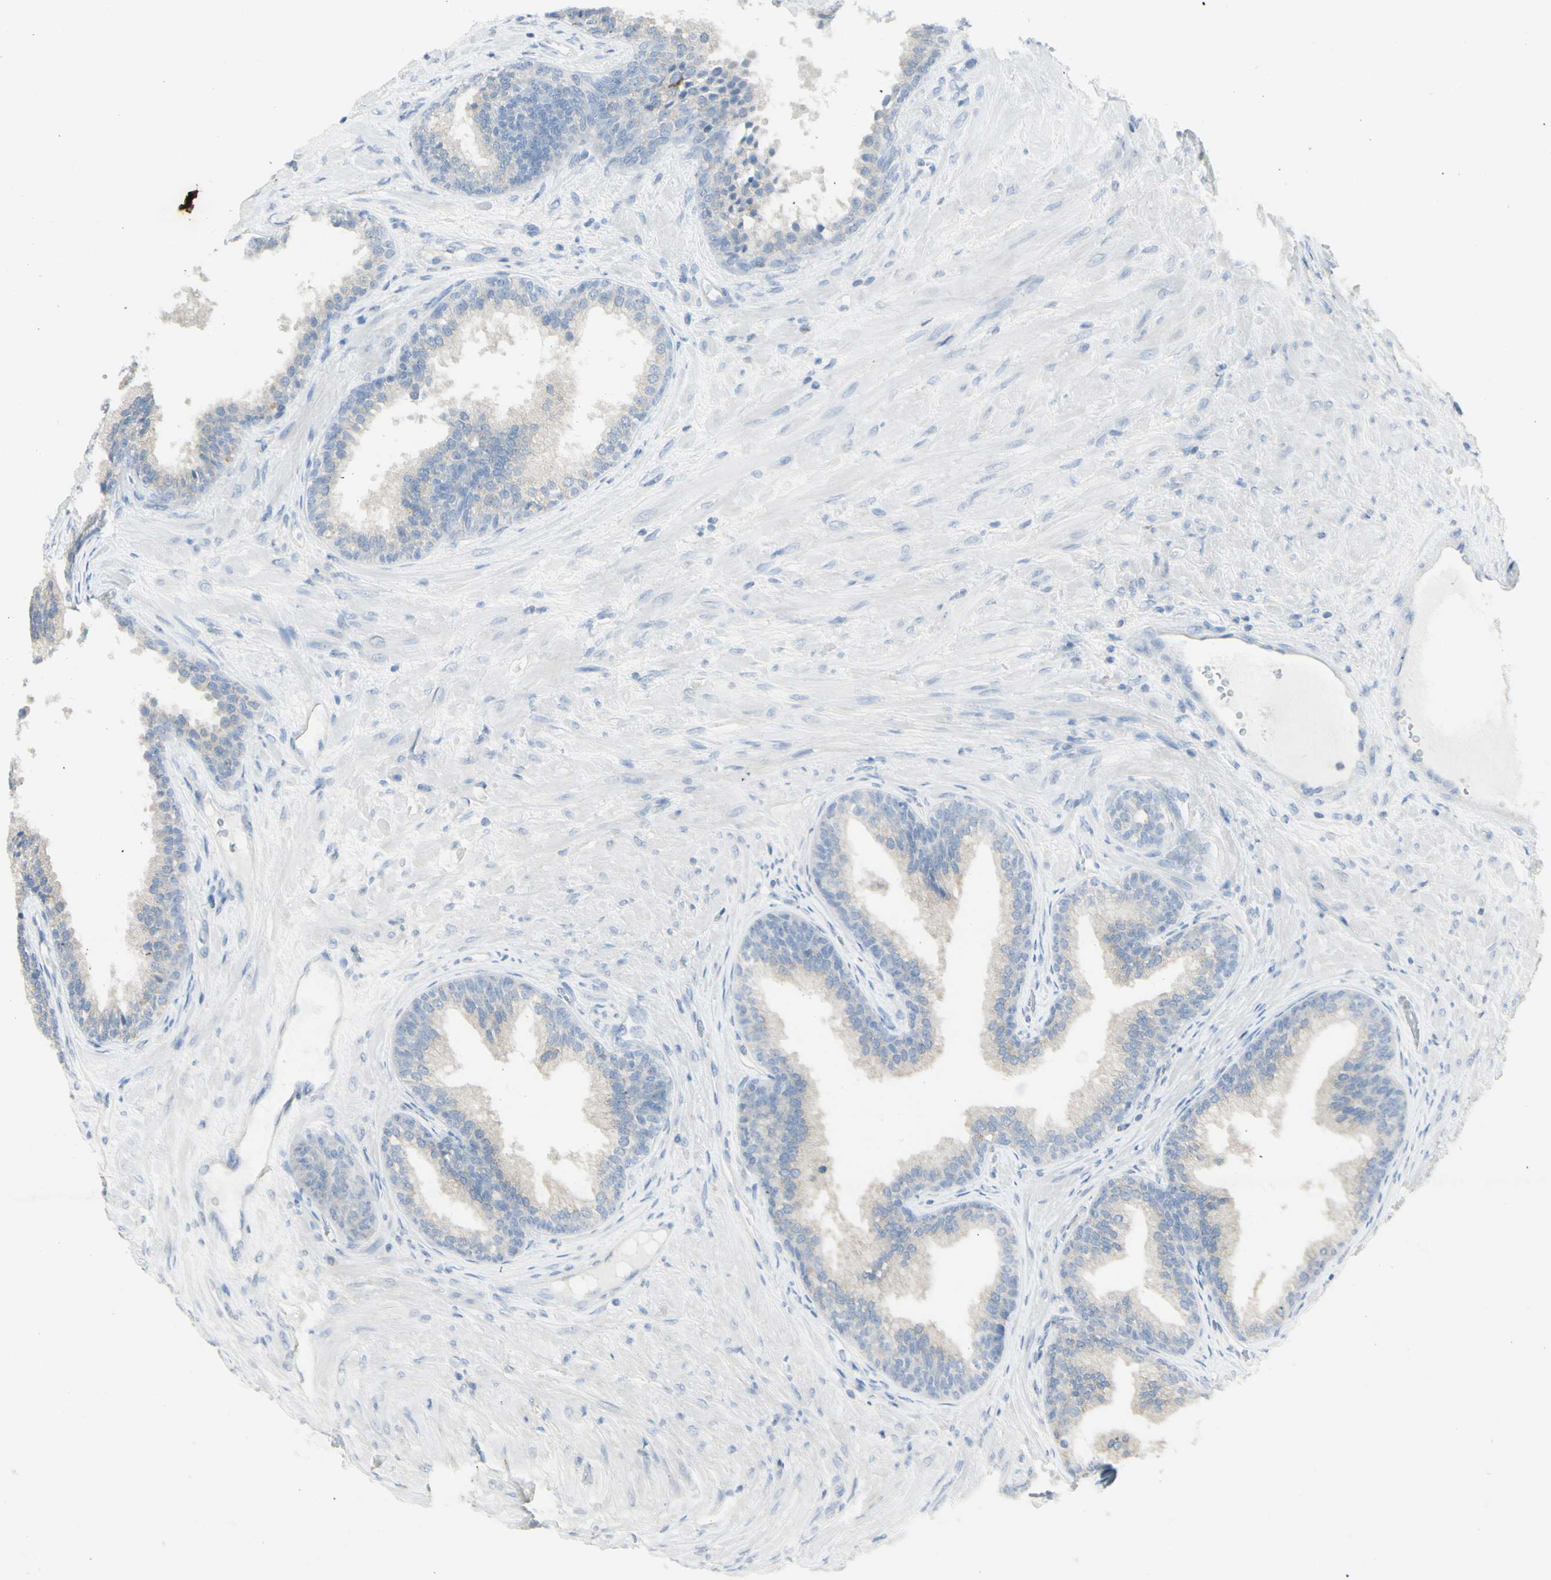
{"staining": {"intensity": "strong", "quantity": "<25%", "location": "cytoplasmic/membranous"}, "tissue": "prostate", "cell_type": "Glandular cells", "image_type": "normal", "snomed": [{"axis": "morphology", "description": "Normal tissue, NOS"}, {"axis": "topography", "description": "Prostate"}], "caption": "Unremarkable prostate displays strong cytoplasmic/membranous positivity in approximately <25% of glandular cells.", "gene": "ATP6V1B1", "patient": {"sex": "male", "age": 76}}